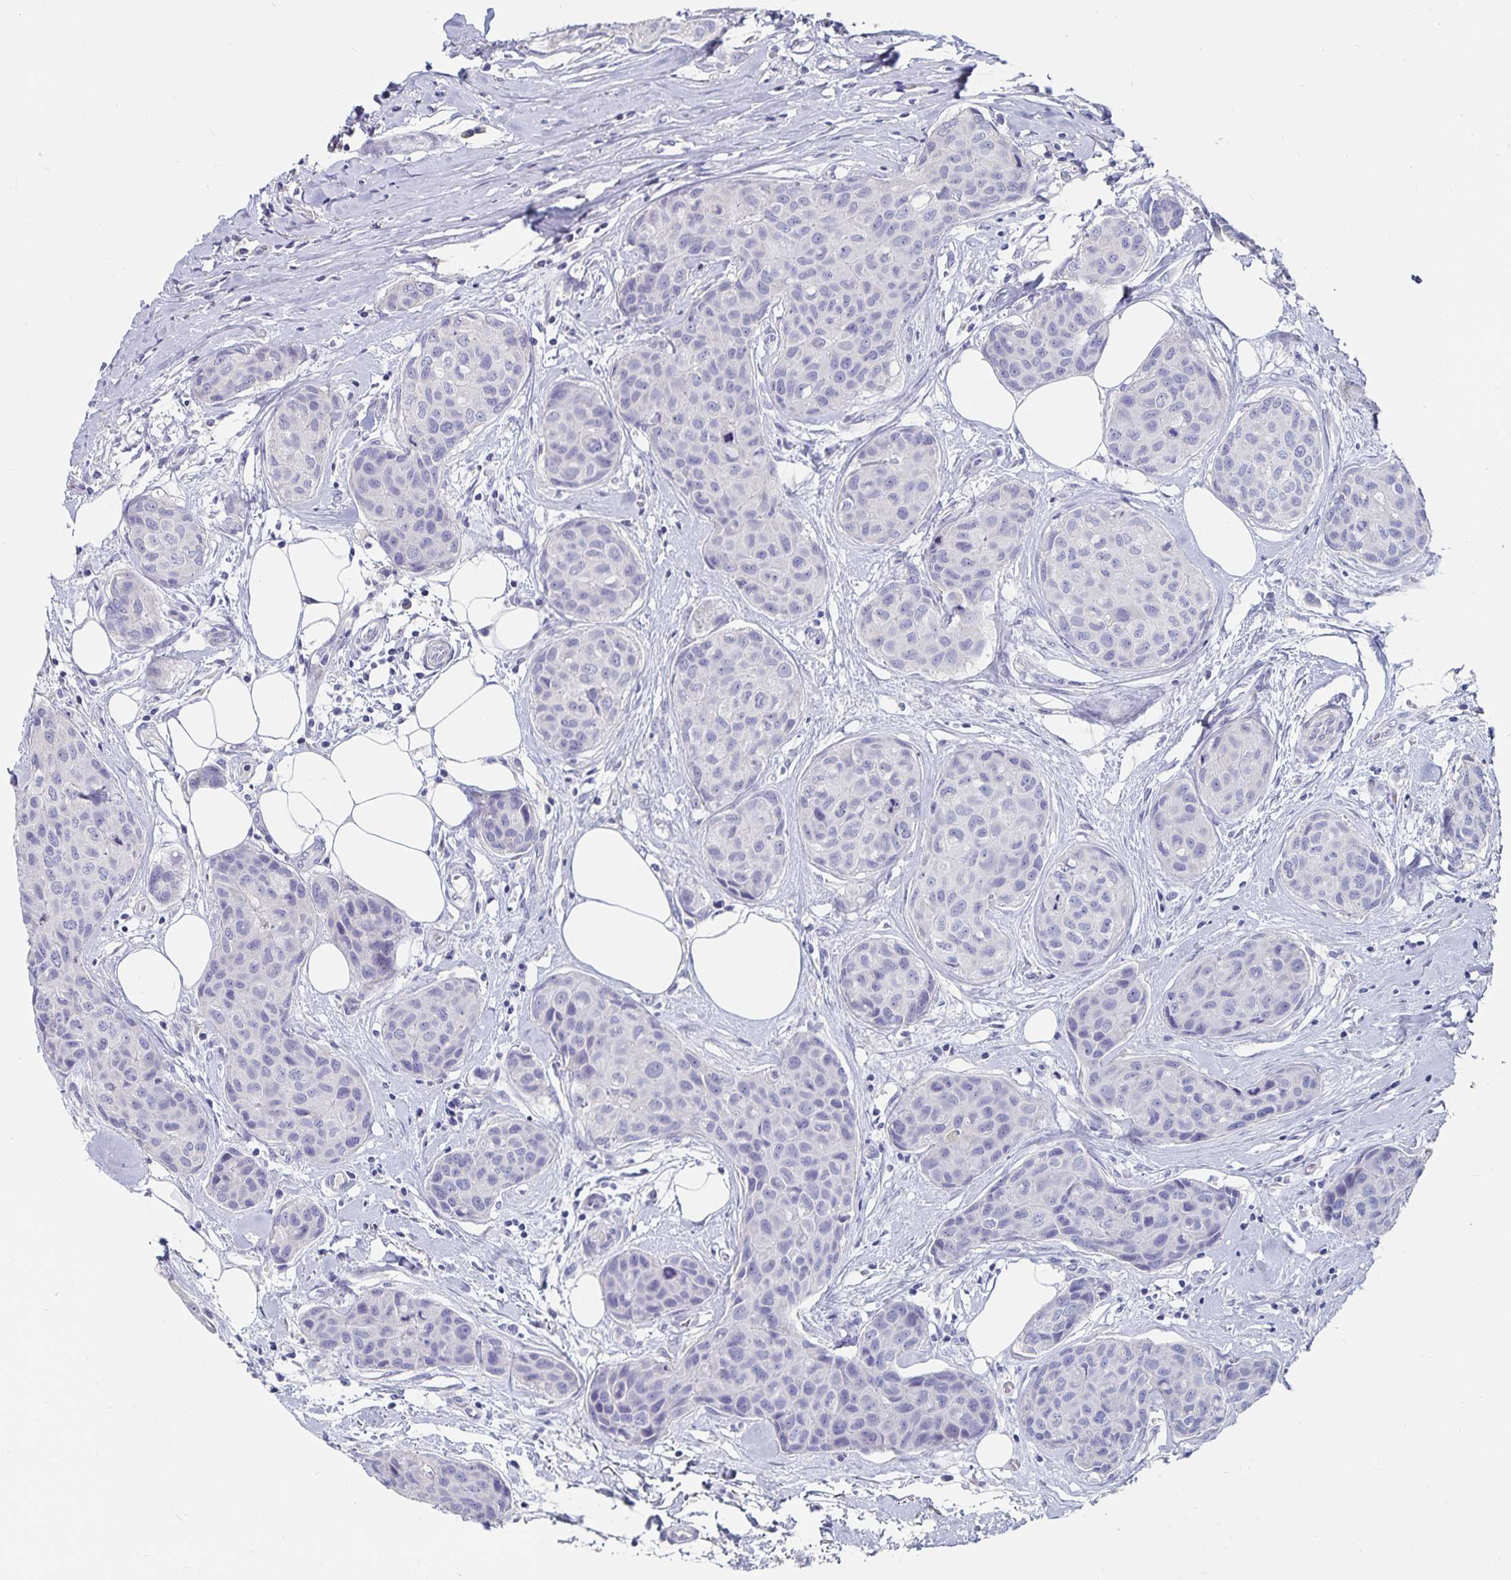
{"staining": {"intensity": "negative", "quantity": "none", "location": "none"}, "tissue": "breast cancer", "cell_type": "Tumor cells", "image_type": "cancer", "snomed": [{"axis": "morphology", "description": "Duct carcinoma"}, {"axis": "topography", "description": "Breast"}], "caption": "The IHC histopathology image has no significant expression in tumor cells of breast cancer tissue.", "gene": "CFAP69", "patient": {"sex": "female", "age": 80}}